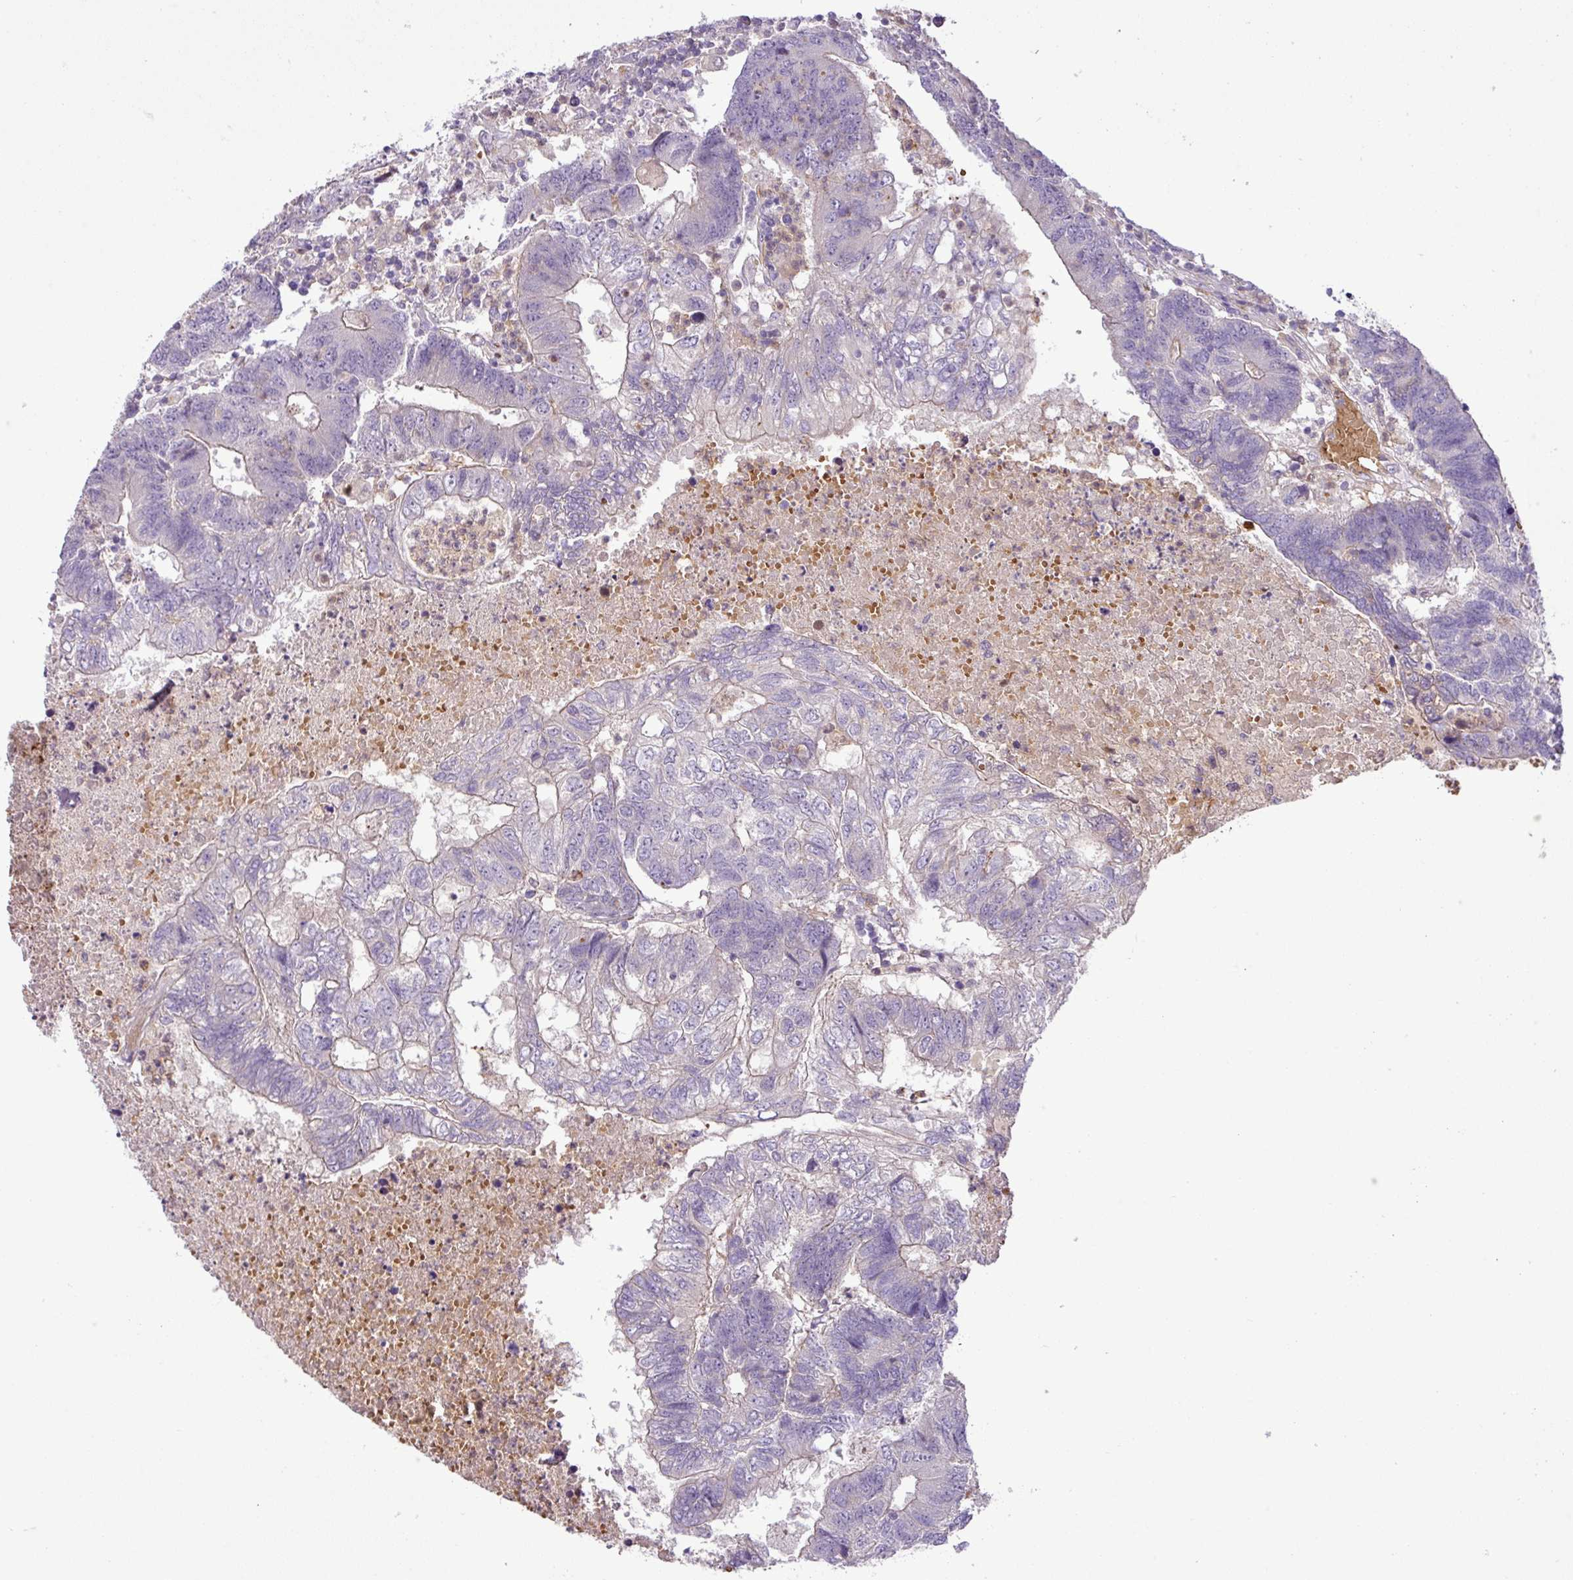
{"staining": {"intensity": "negative", "quantity": "none", "location": "none"}, "tissue": "colorectal cancer", "cell_type": "Tumor cells", "image_type": "cancer", "snomed": [{"axis": "morphology", "description": "Adenocarcinoma, NOS"}, {"axis": "topography", "description": "Colon"}], "caption": "This image is of adenocarcinoma (colorectal) stained with immunohistochemistry (IHC) to label a protein in brown with the nuclei are counter-stained blue. There is no expression in tumor cells.", "gene": "NBEAL2", "patient": {"sex": "female", "age": 48}}